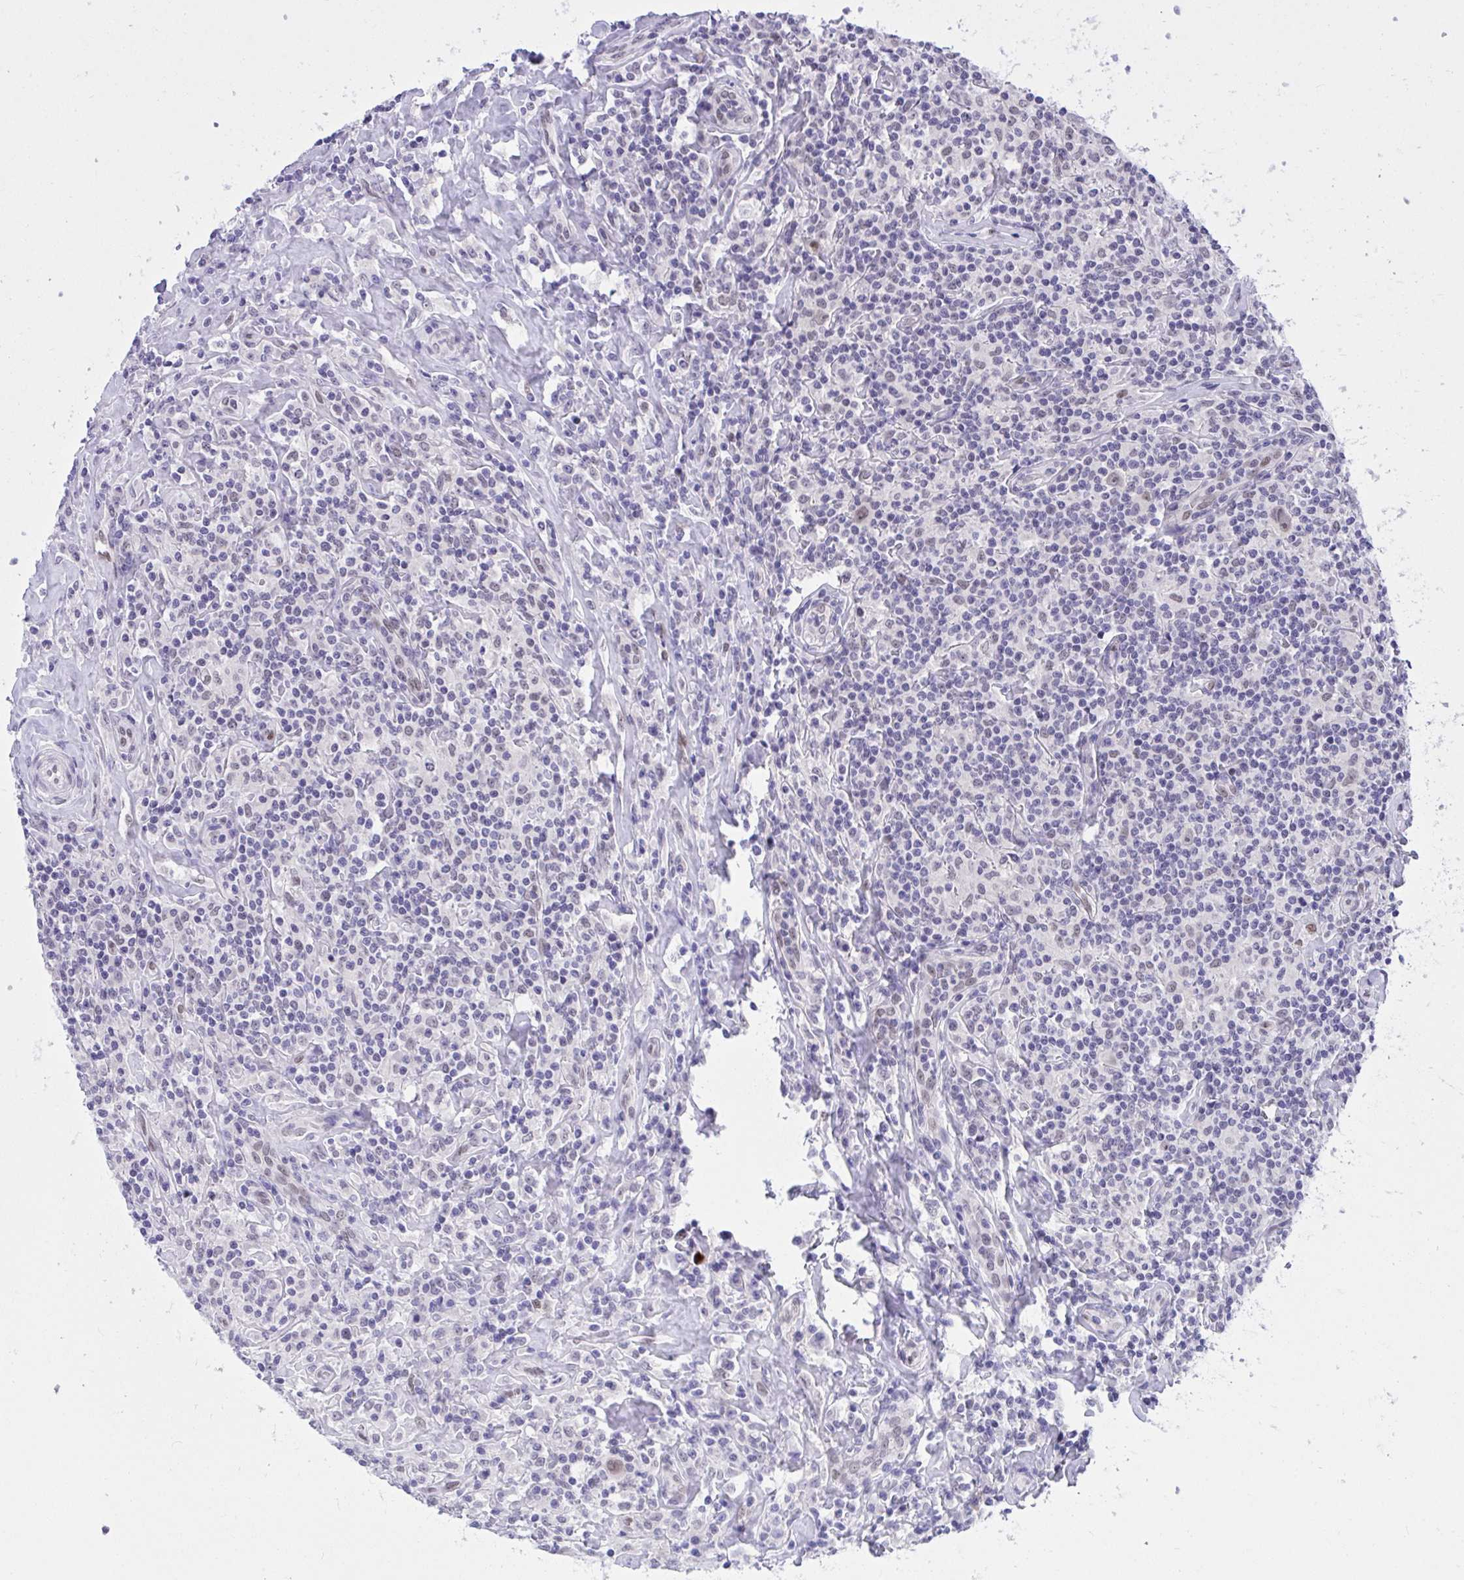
{"staining": {"intensity": "weak", "quantity": "25%-75%", "location": "nuclear"}, "tissue": "lymphoma", "cell_type": "Tumor cells", "image_type": "cancer", "snomed": [{"axis": "morphology", "description": "Hodgkin's disease, NOS"}, {"axis": "morphology", "description": "Hodgkin's lymphoma, nodular sclerosis"}, {"axis": "topography", "description": "Lymph node"}], "caption": "This micrograph reveals Hodgkin's disease stained with immunohistochemistry to label a protein in brown. The nuclear of tumor cells show weak positivity for the protein. Nuclei are counter-stained blue.", "gene": "TEAD4", "patient": {"sex": "female", "age": 10}}